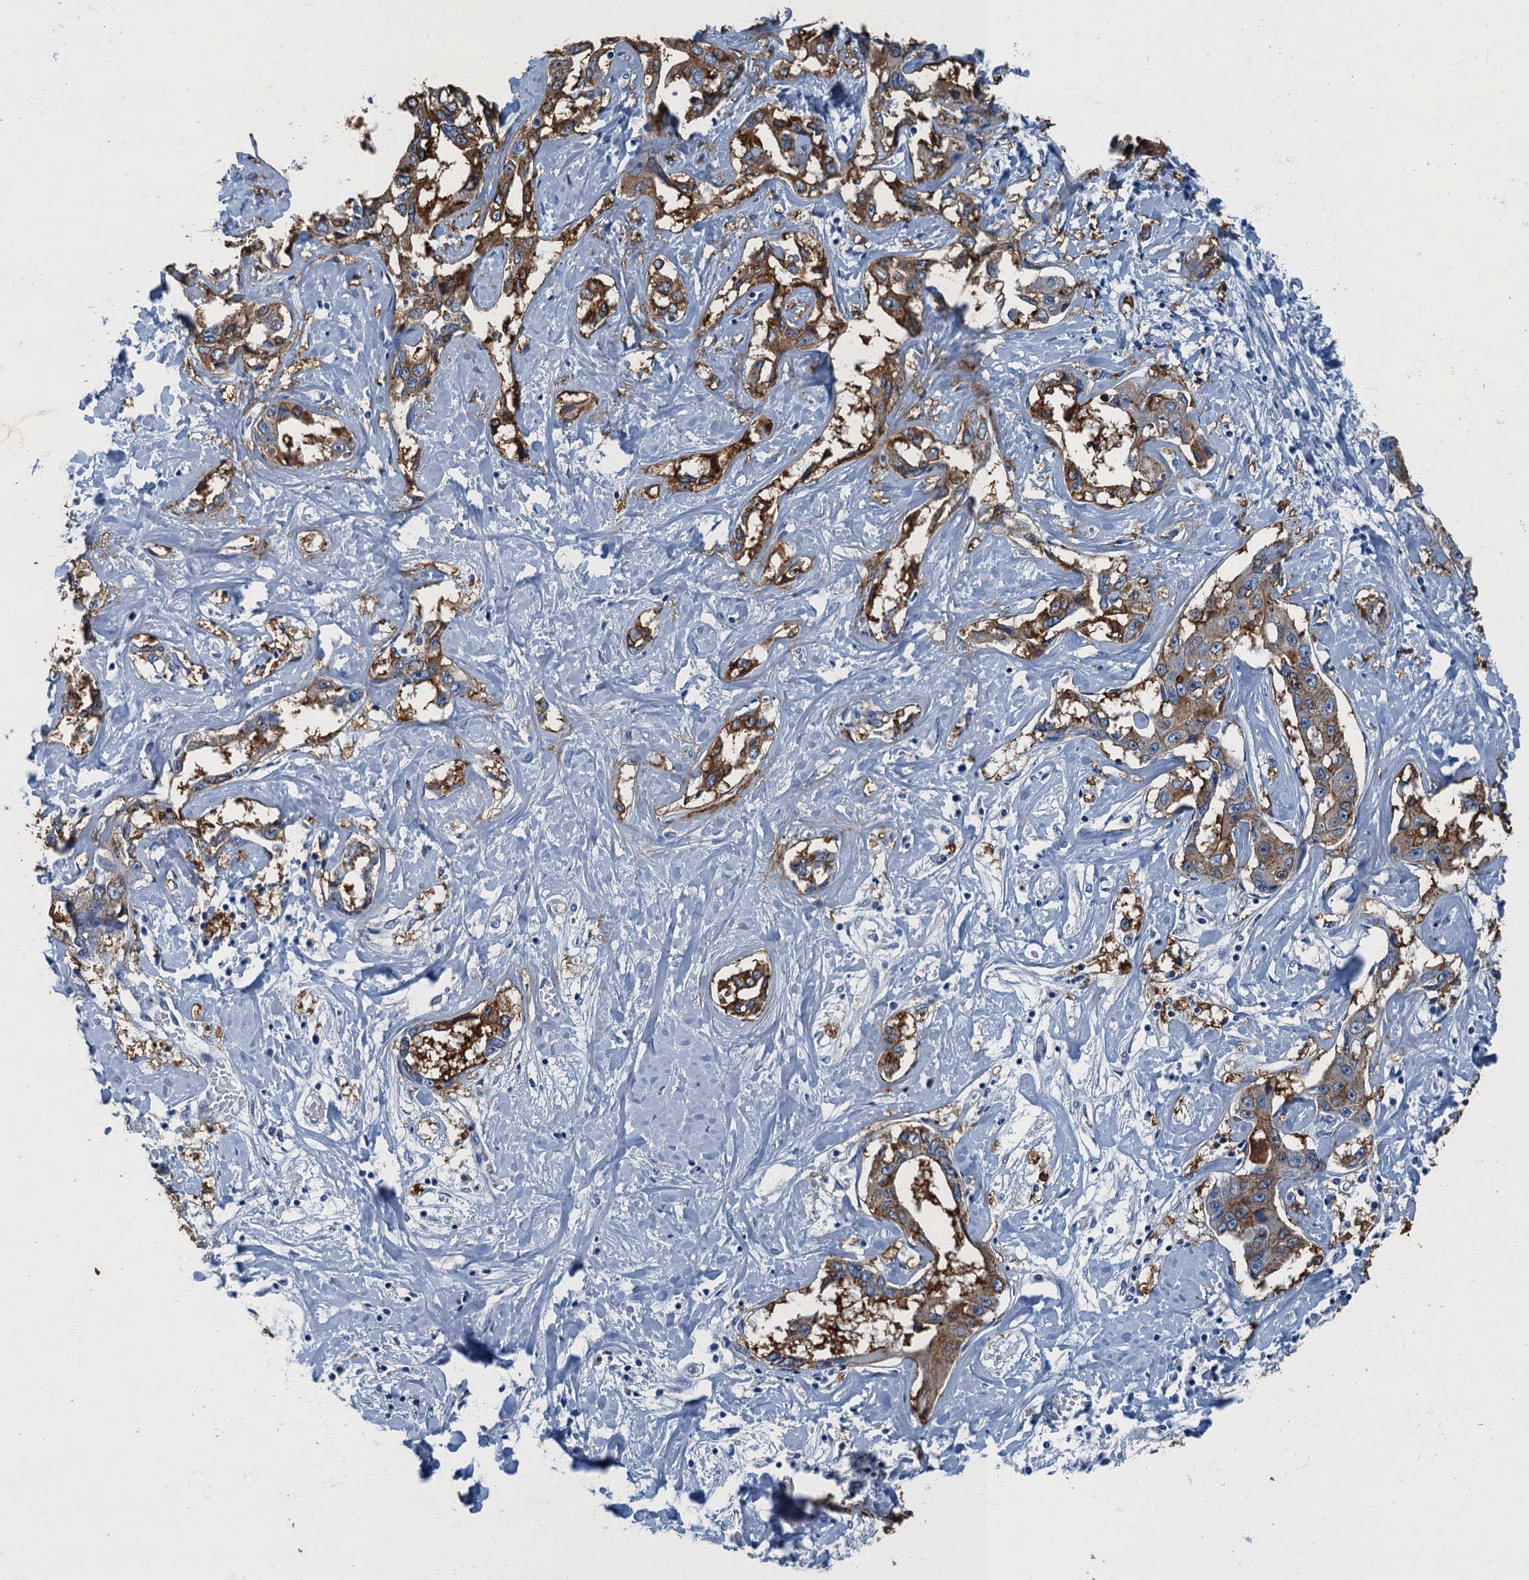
{"staining": {"intensity": "moderate", "quantity": ">75%", "location": "cytoplasmic/membranous"}, "tissue": "liver cancer", "cell_type": "Tumor cells", "image_type": "cancer", "snomed": [{"axis": "morphology", "description": "Cholangiocarcinoma"}, {"axis": "topography", "description": "Liver"}], "caption": "Liver cancer (cholangiocarcinoma) was stained to show a protein in brown. There is medium levels of moderate cytoplasmic/membranous staining in about >75% of tumor cells. The protein is shown in brown color, while the nuclei are stained blue.", "gene": "GADL1", "patient": {"sex": "male", "age": 59}}